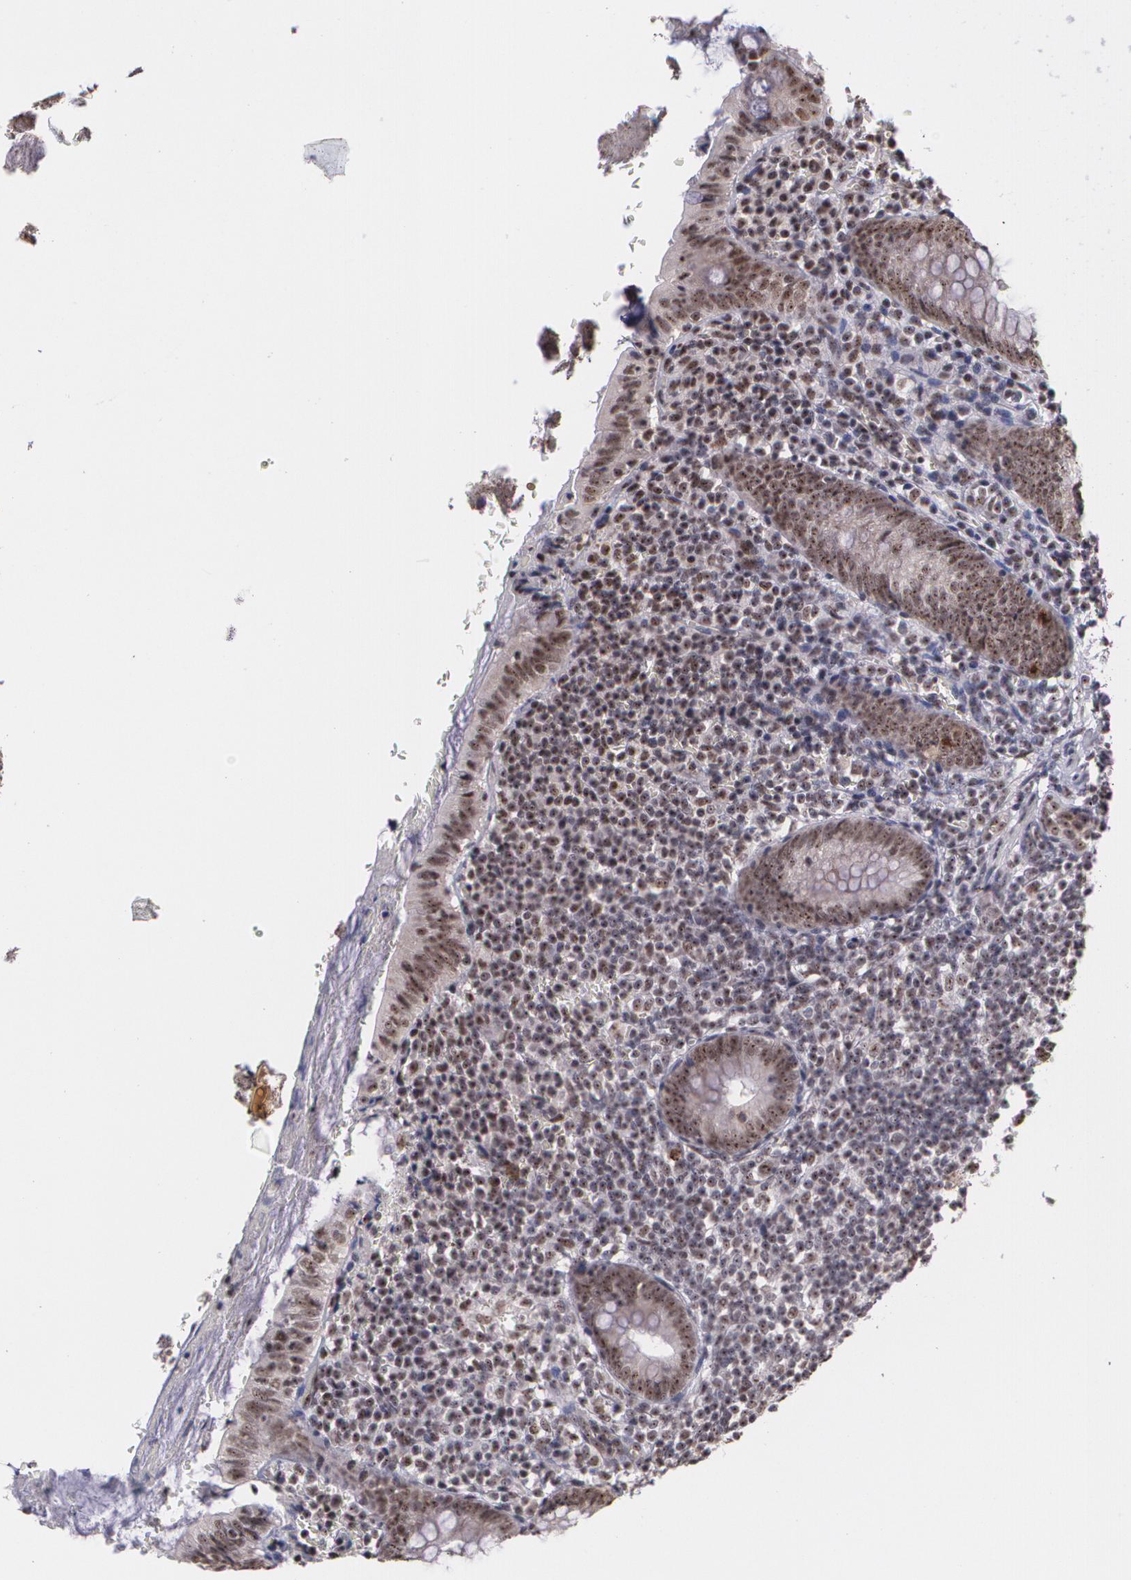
{"staining": {"intensity": "moderate", "quantity": ">75%", "location": "nuclear"}, "tissue": "appendix", "cell_type": "Glandular cells", "image_type": "normal", "snomed": [{"axis": "morphology", "description": "Normal tissue, NOS"}, {"axis": "topography", "description": "Appendix"}], "caption": "This is a micrograph of IHC staining of benign appendix, which shows moderate staining in the nuclear of glandular cells.", "gene": "C6orf15", "patient": {"sex": "female", "age": 10}}